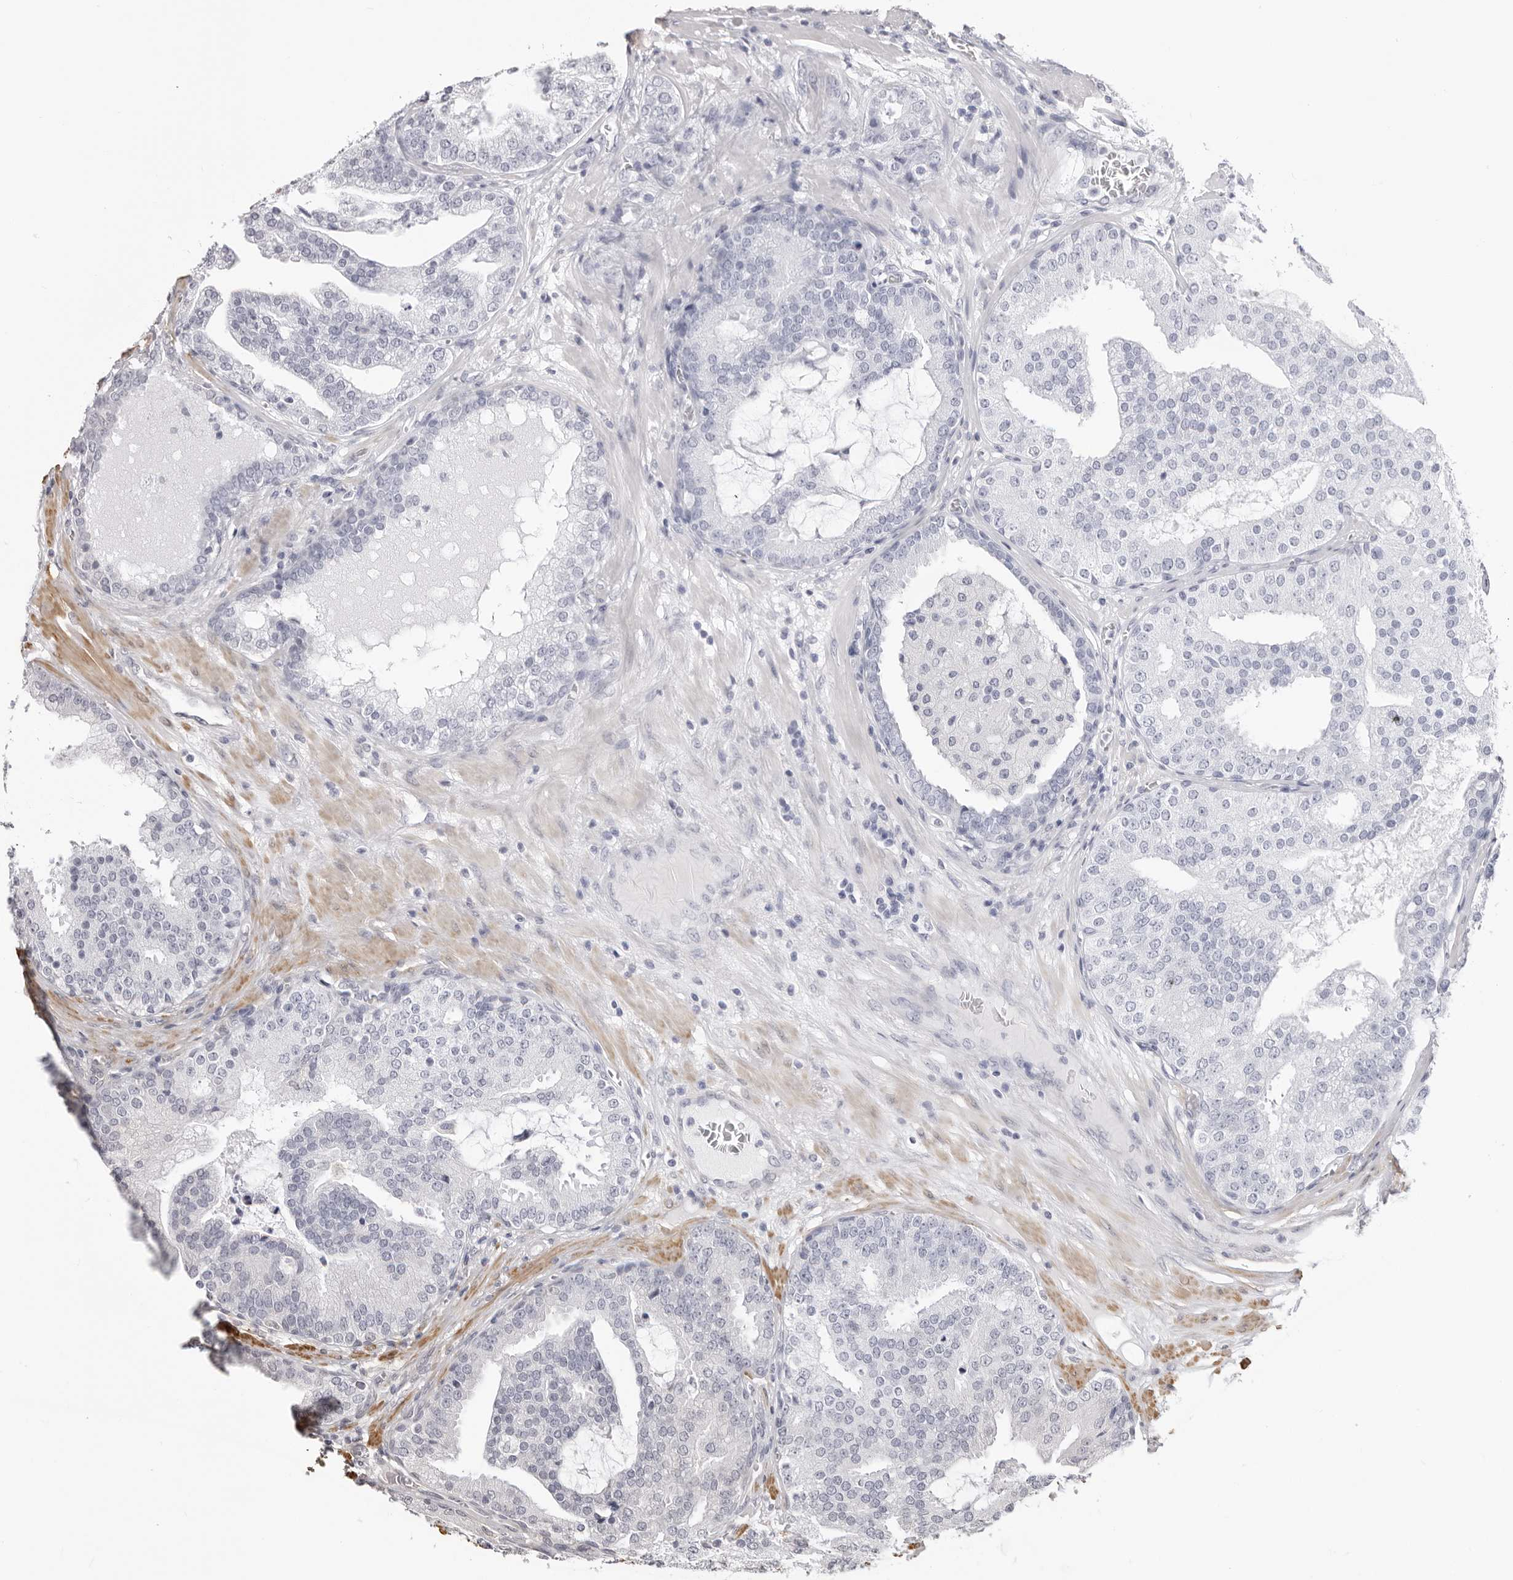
{"staining": {"intensity": "negative", "quantity": "none", "location": "none"}, "tissue": "prostate cancer", "cell_type": "Tumor cells", "image_type": "cancer", "snomed": [{"axis": "morphology", "description": "Adenocarcinoma, Low grade"}, {"axis": "topography", "description": "Prostate"}], "caption": "This is an immunohistochemistry photomicrograph of human low-grade adenocarcinoma (prostate). There is no positivity in tumor cells.", "gene": "SRGAP2", "patient": {"sex": "male", "age": 67}}